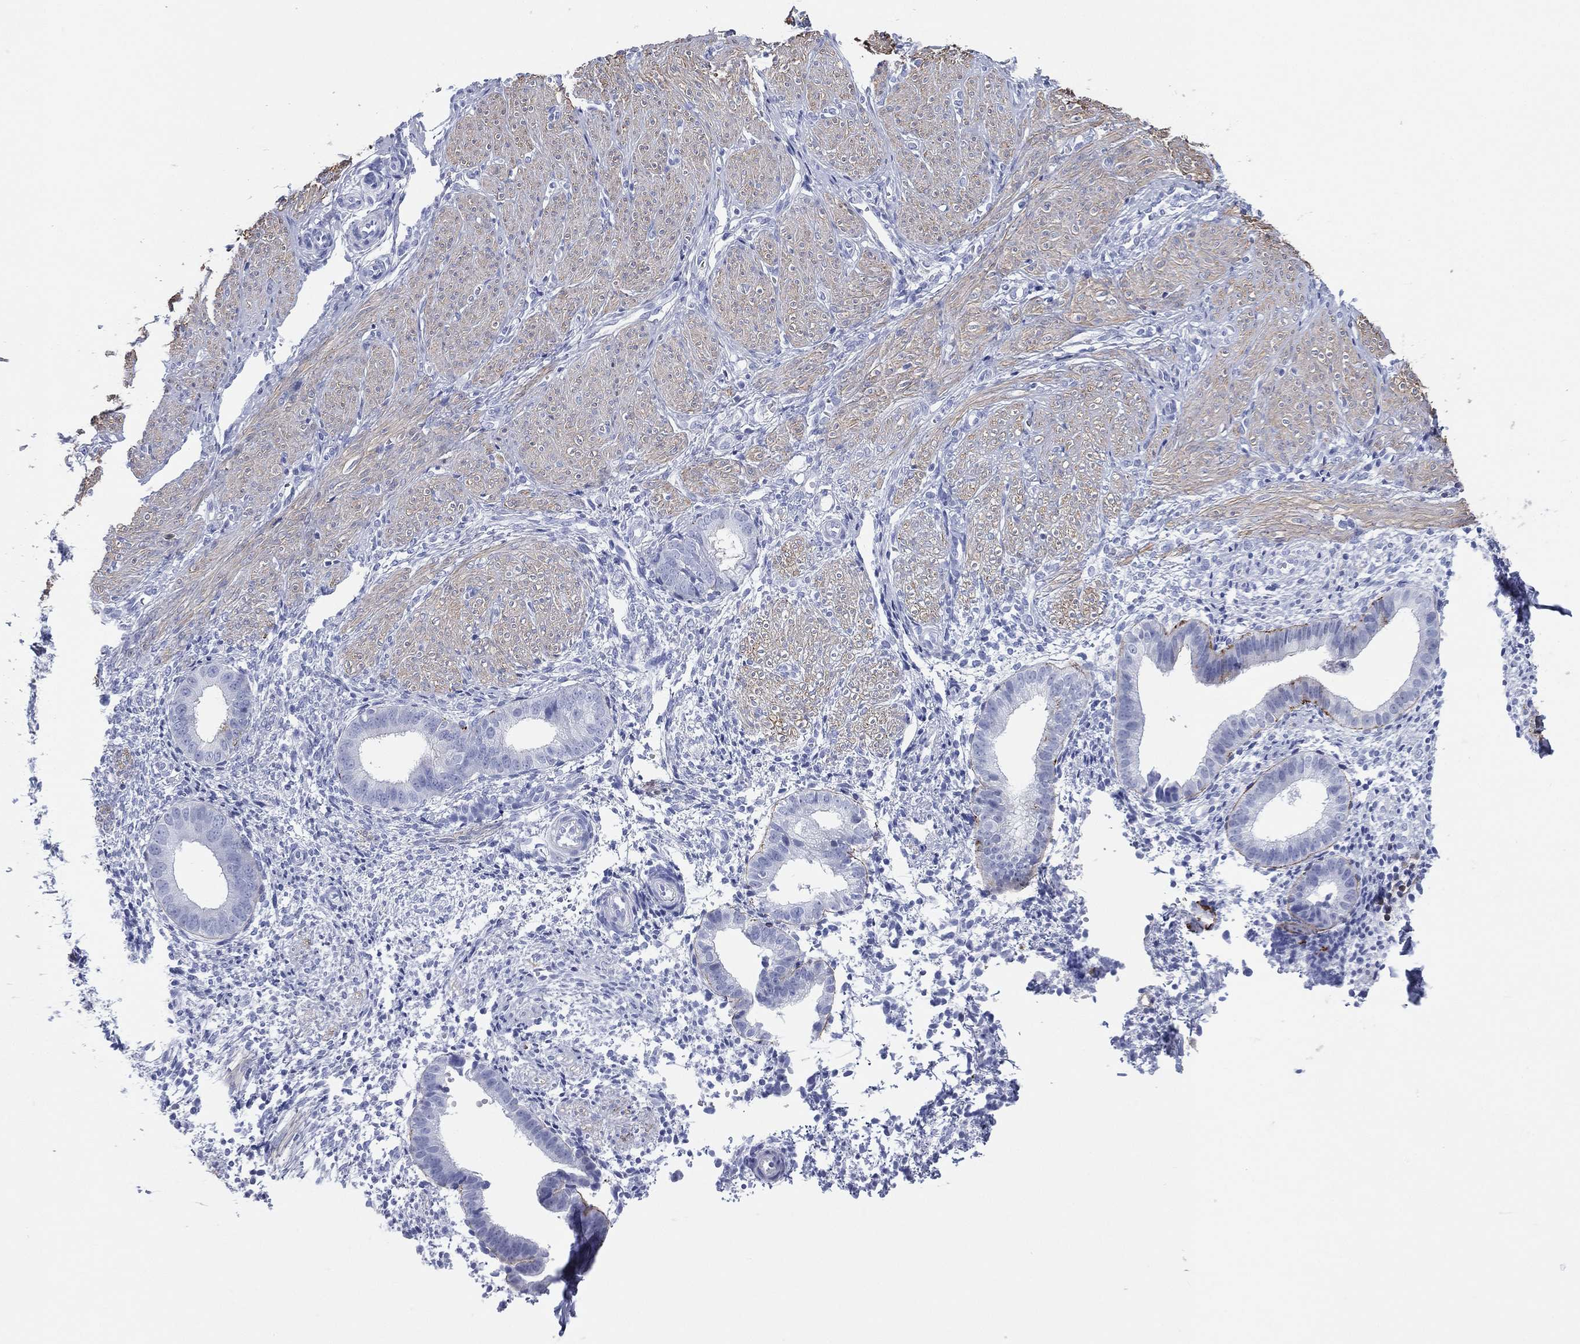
{"staining": {"intensity": "negative", "quantity": "none", "location": "none"}, "tissue": "endometrium", "cell_type": "Cells in endometrial stroma", "image_type": "normal", "snomed": [{"axis": "morphology", "description": "Normal tissue, NOS"}, {"axis": "topography", "description": "Endometrium"}], "caption": "This is a micrograph of IHC staining of normal endometrium, which shows no positivity in cells in endometrial stroma.", "gene": "CD79A", "patient": {"sex": "female", "age": 47}}